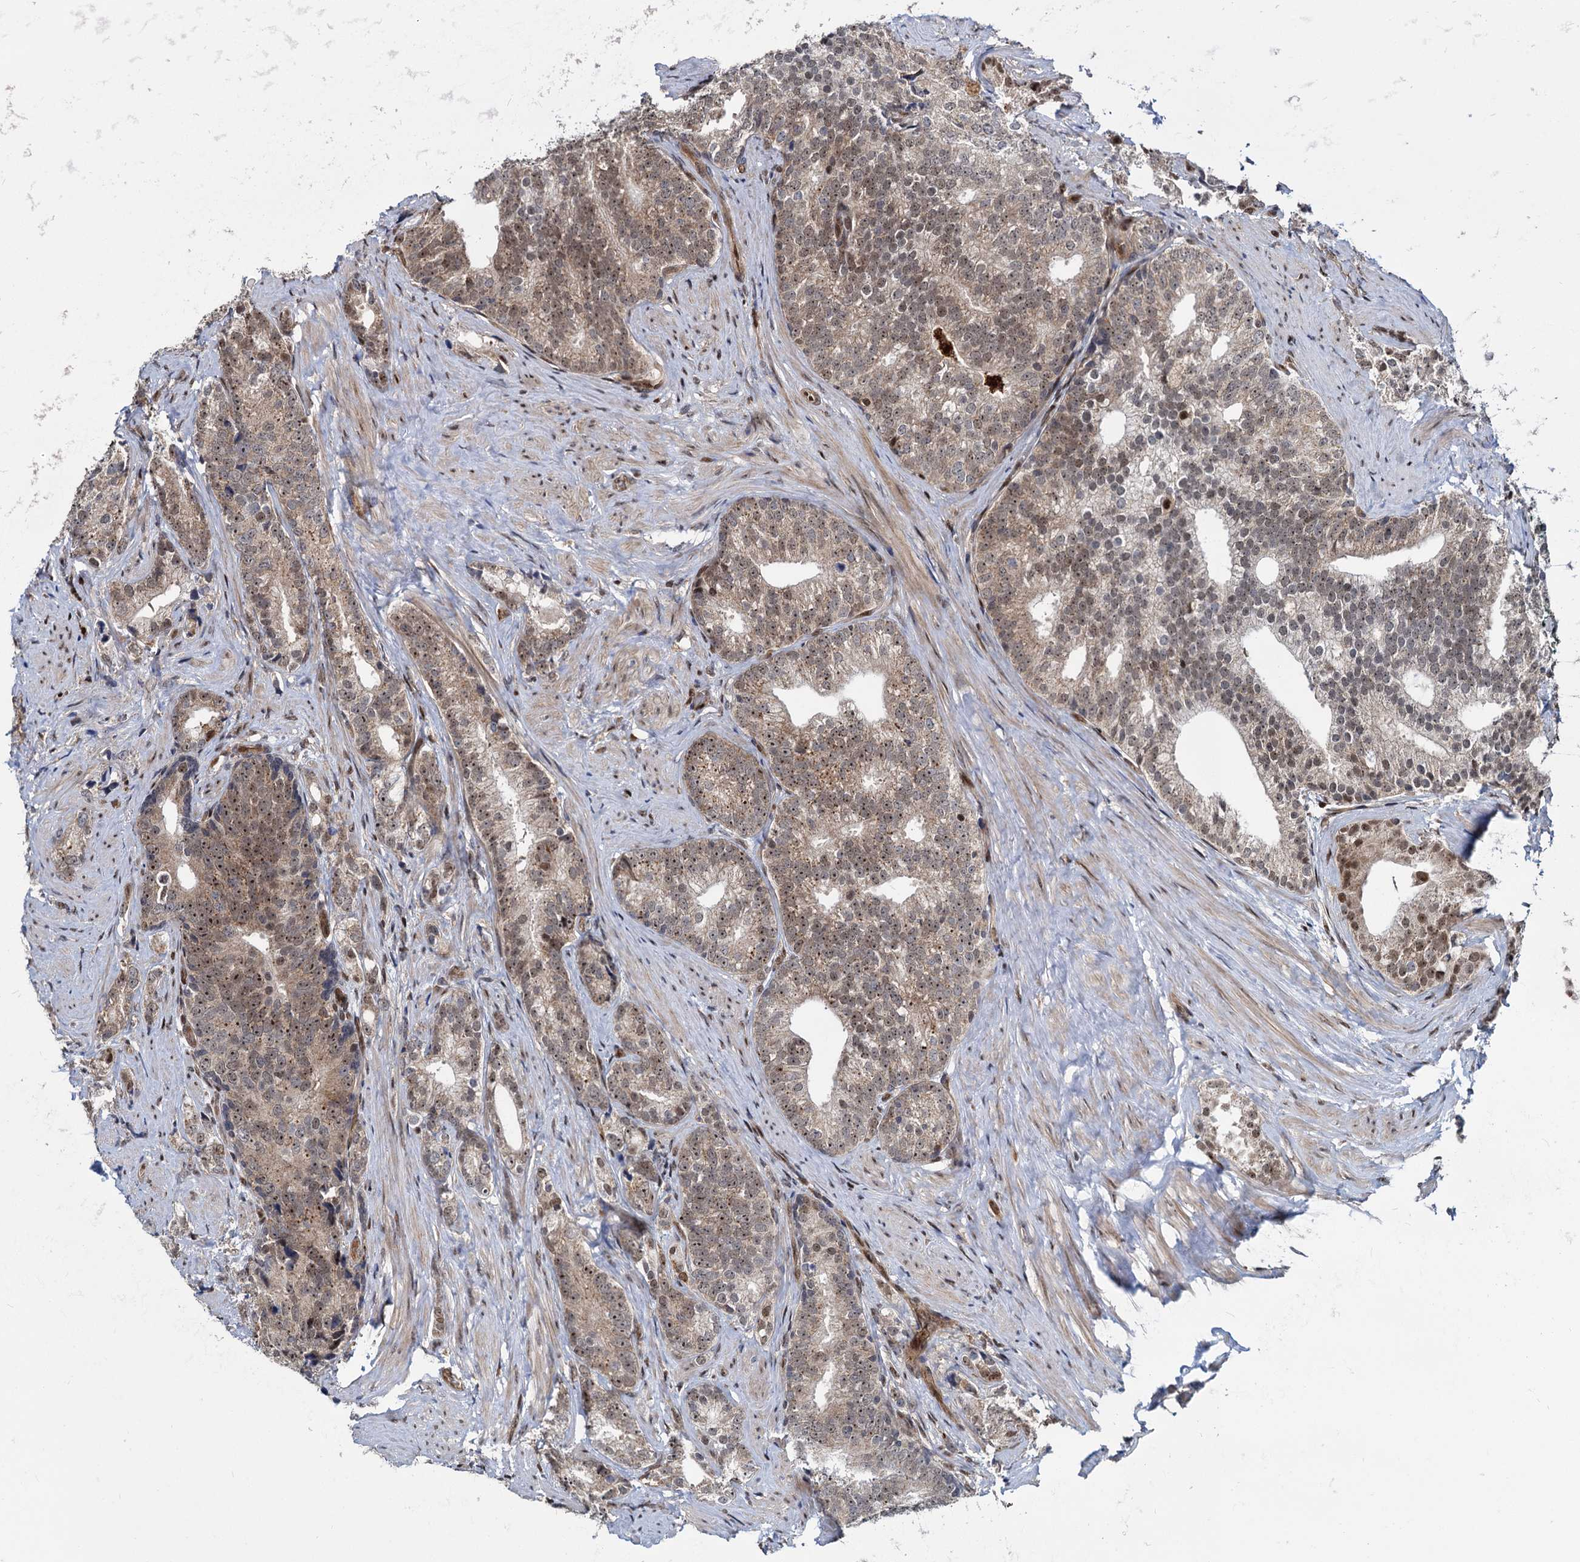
{"staining": {"intensity": "moderate", "quantity": ">75%", "location": "nuclear"}, "tissue": "prostate cancer", "cell_type": "Tumor cells", "image_type": "cancer", "snomed": [{"axis": "morphology", "description": "Adenocarcinoma, Low grade"}, {"axis": "topography", "description": "Prostate"}], "caption": "Moderate nuclear positivity is identified in about >75% of tumor cells in prostate cancer.", "gene": "UBLCP1", "patient": {"sex": "male", "age": 71}}